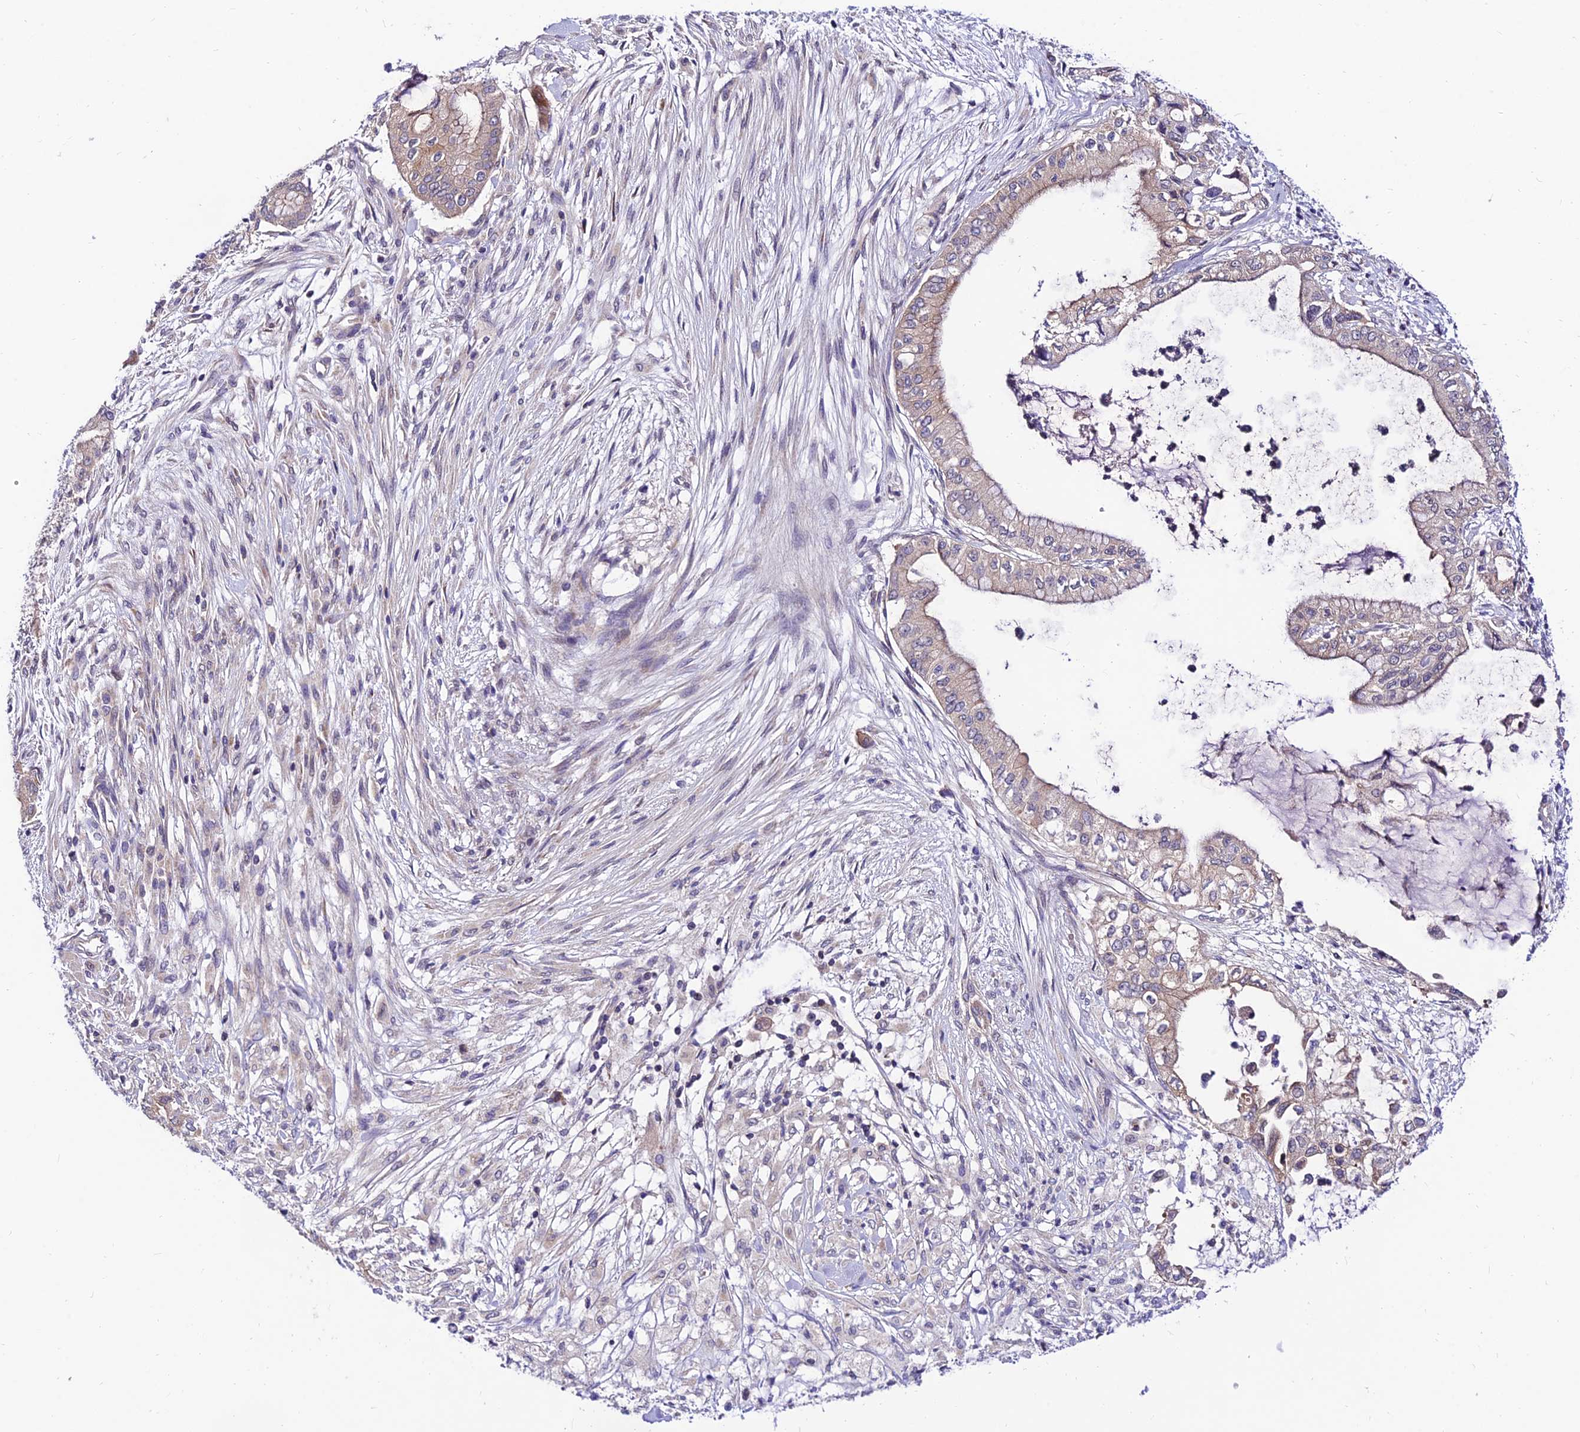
{"staining": {"intensity": "moderate", "quantity": "25%-75%", "location": "cytoplasmic/membranous"}, "tissue": "pancreatic cancer", "cell_type": "Tumor cells", "image_type": "cancer", "snomed": [{"axis": "morphology", "description": "Adenocarcinoma, NOS"}, {"axis": "topography", "description": "Pancreas"}], "caption": "A photomicrograph of human pancreatic adenocarcinoma stained for a protein demonstrates moderate cytoplasmic/membranous brown staining in tumor cells.", "gene": "C6orf132", "patient": {"sex": "male", "age": 46}}